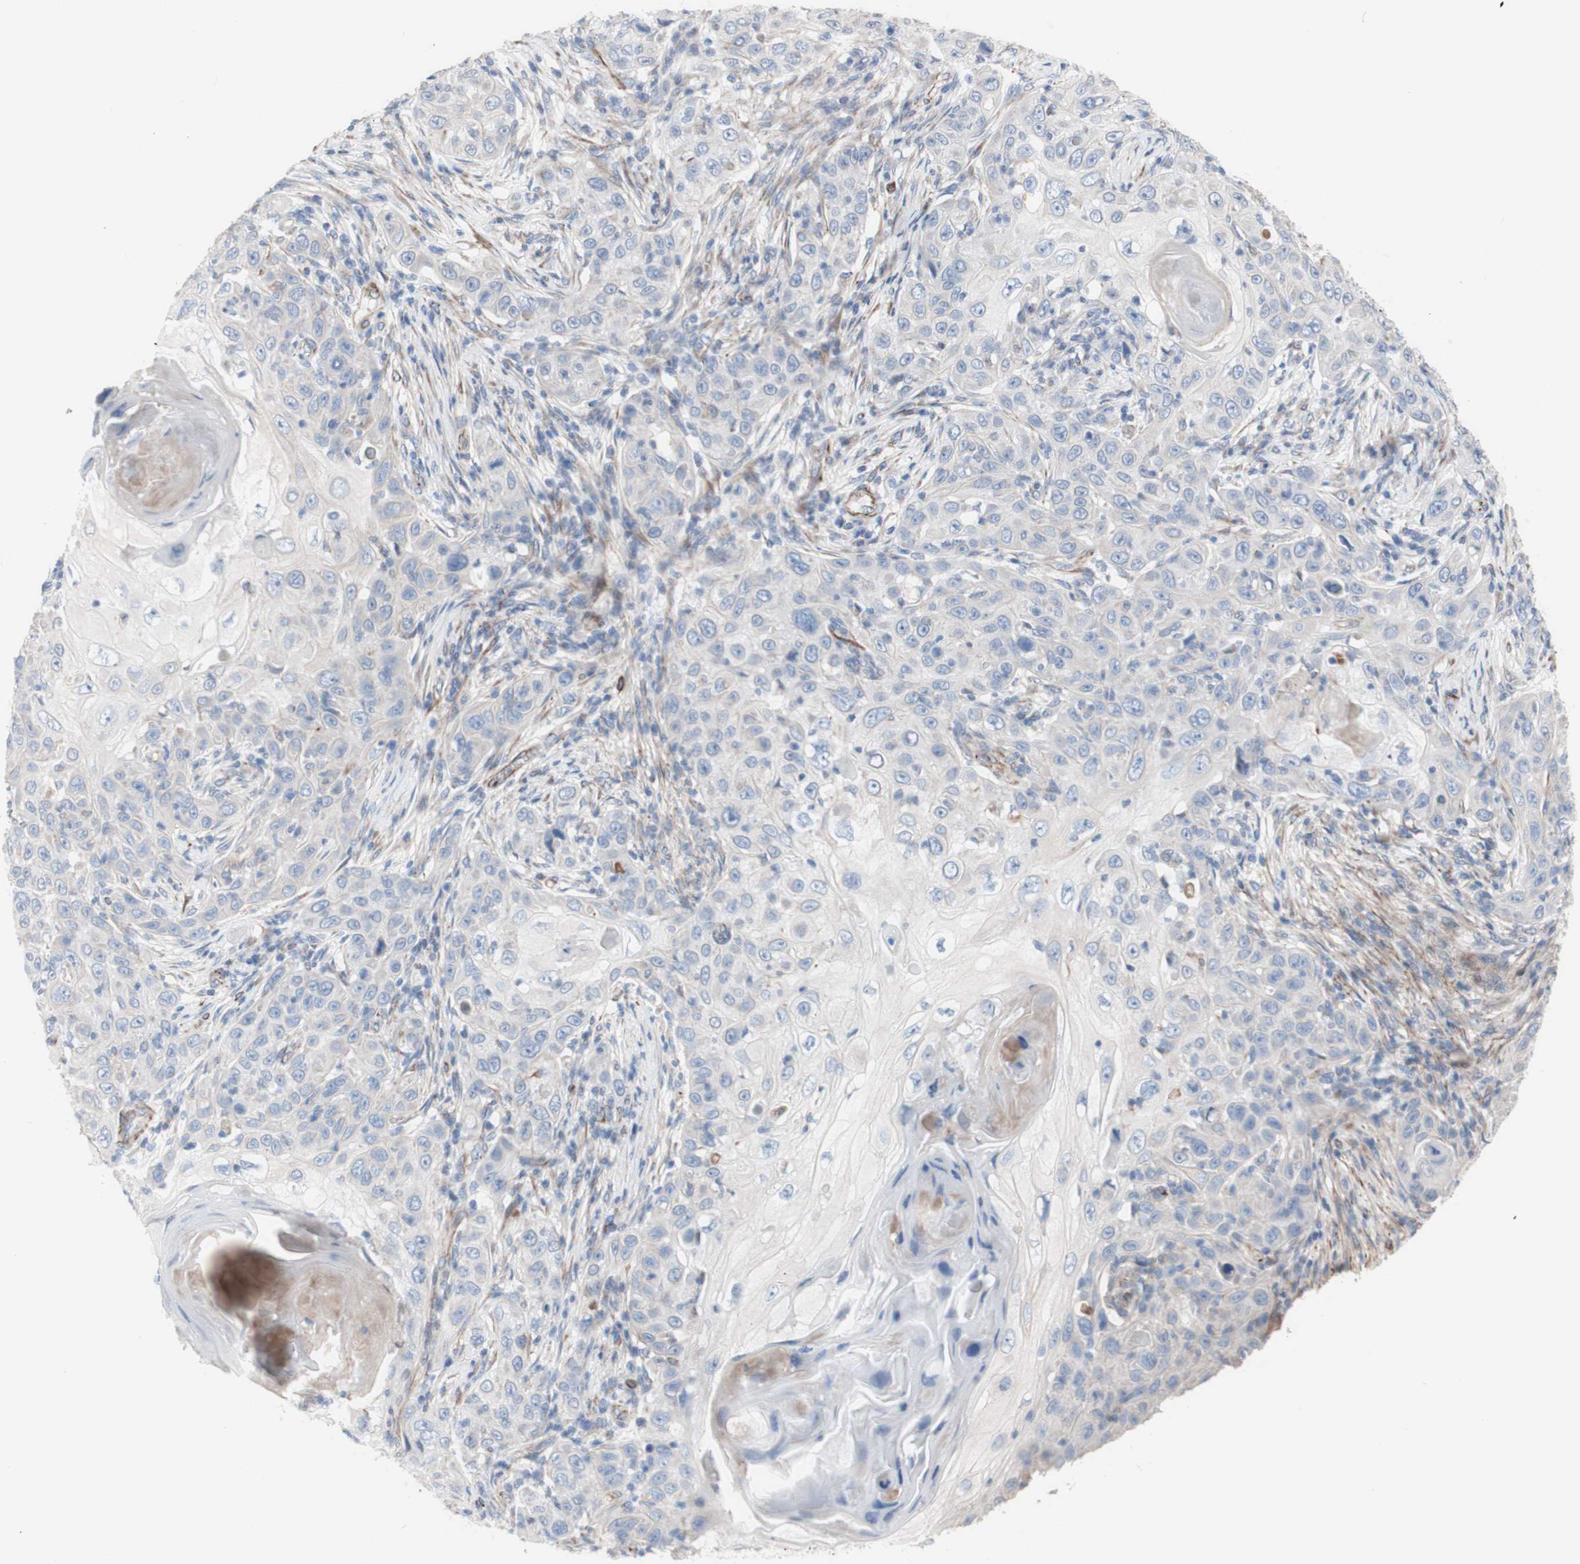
{"staining": {"intensity": "negative", "quantity": "none", "location": "none"}, "tissue": "skin cancer", "cell_type": "Tumor cells", "image_type": "cancer", "snomed": [{"axis": "morphology", "description": "Squamous cell carcinoma, NOS"}, {"axis": "topography", "description": "Skin"}], "caption": "The image displays no staining of tumor cells in squamous cell carcinoma (skin).", "gene": "AGPAT5", "patient": {"sex": "female", "age": 88}}